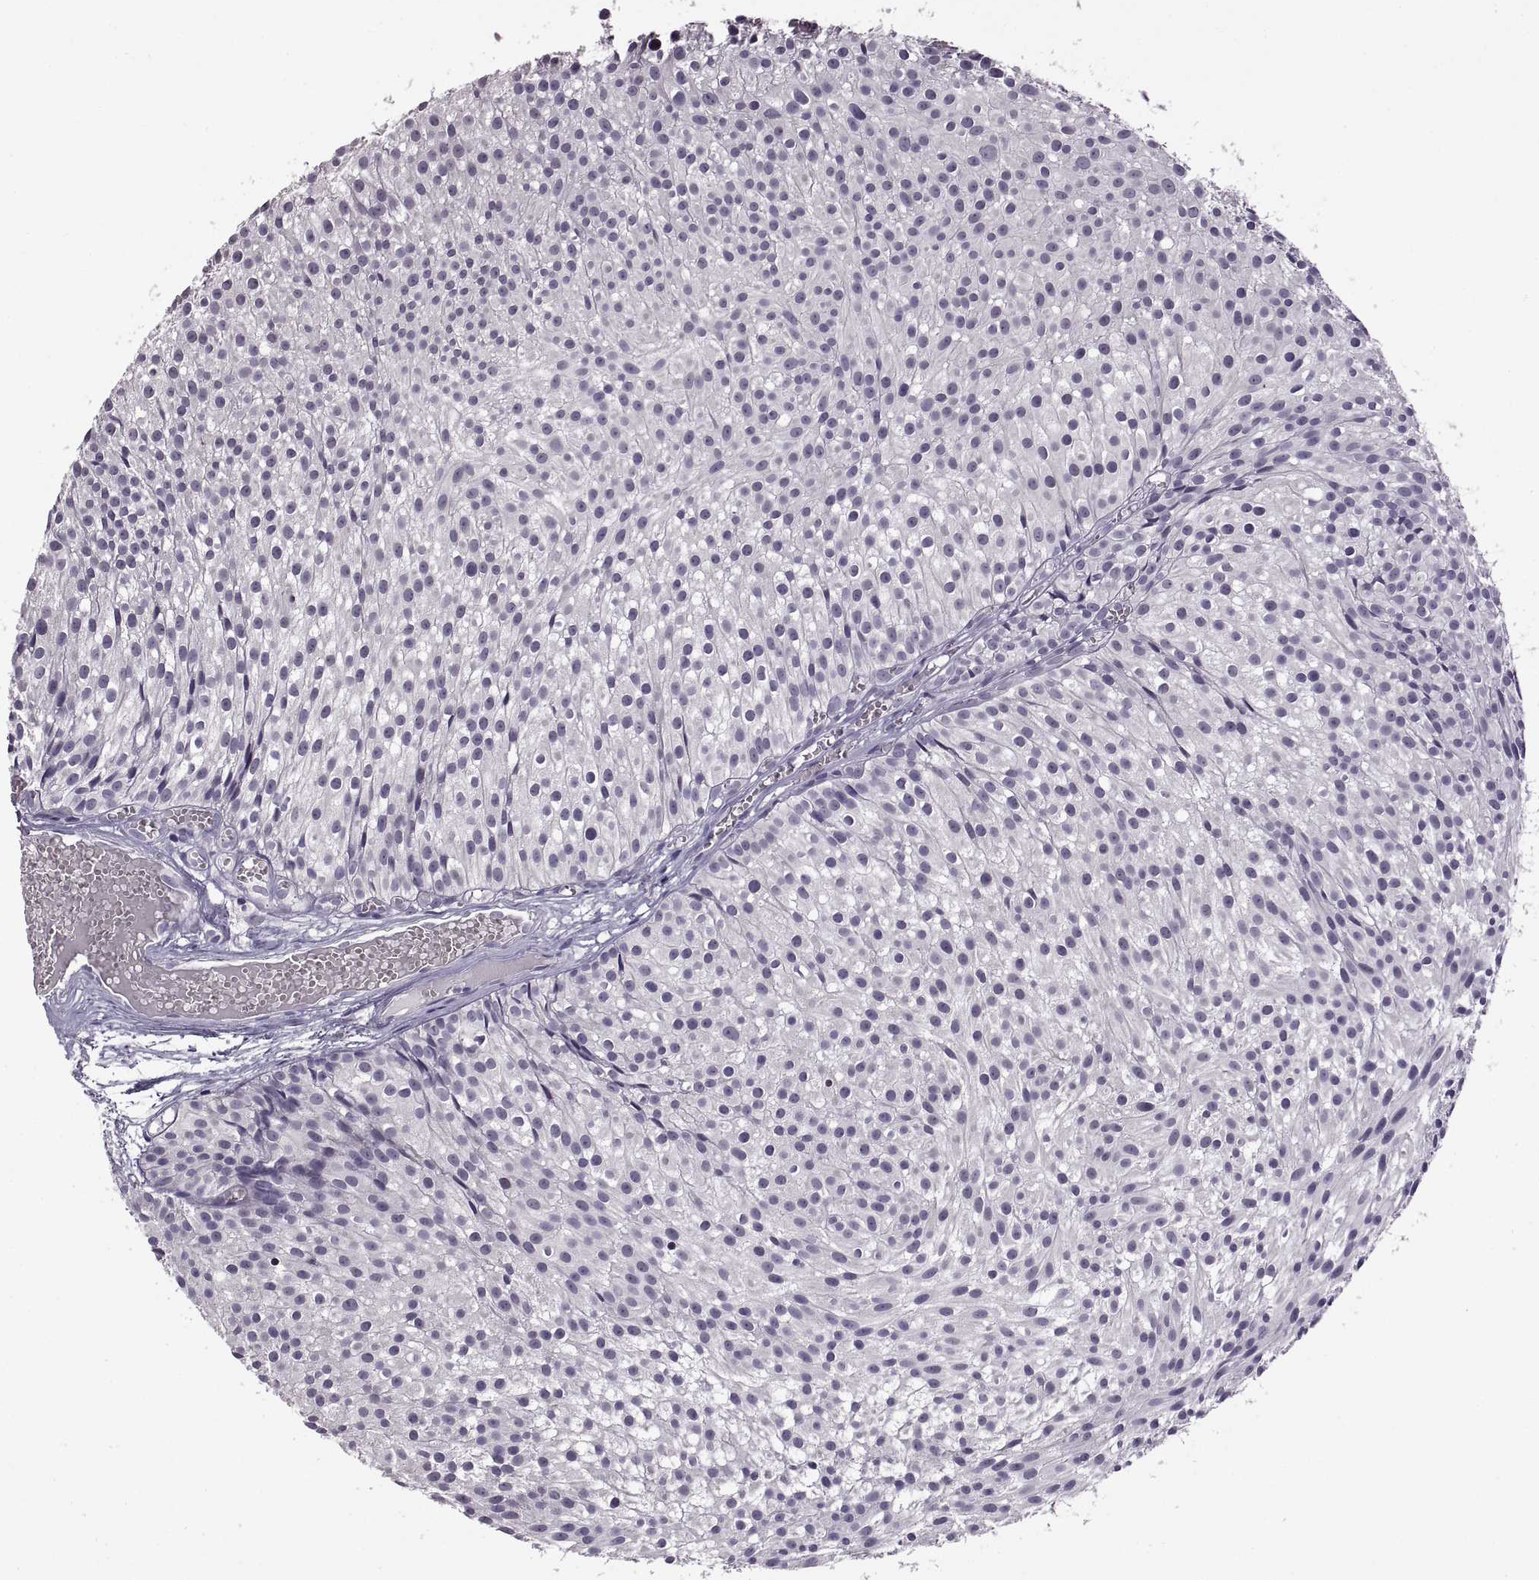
{"staining": {"intensity": "negative", "quantity": "none", "location": "none"}, "tissue": "urothelial cancer", "cell_type": "Tumor cells", "image_type": "cancer", "snomed": [{"axis": "morphology", "description": "Urothelial carcinoma, Low grade"}, {"axis": "topography", "description": "Urinary bladder"}], "caption": "This is an IHC photomicrograph of urothelial cancer. There is no expression in tumor cells.", "gene": "NEK2", "patient": {"sex": "male", "age": 63}}